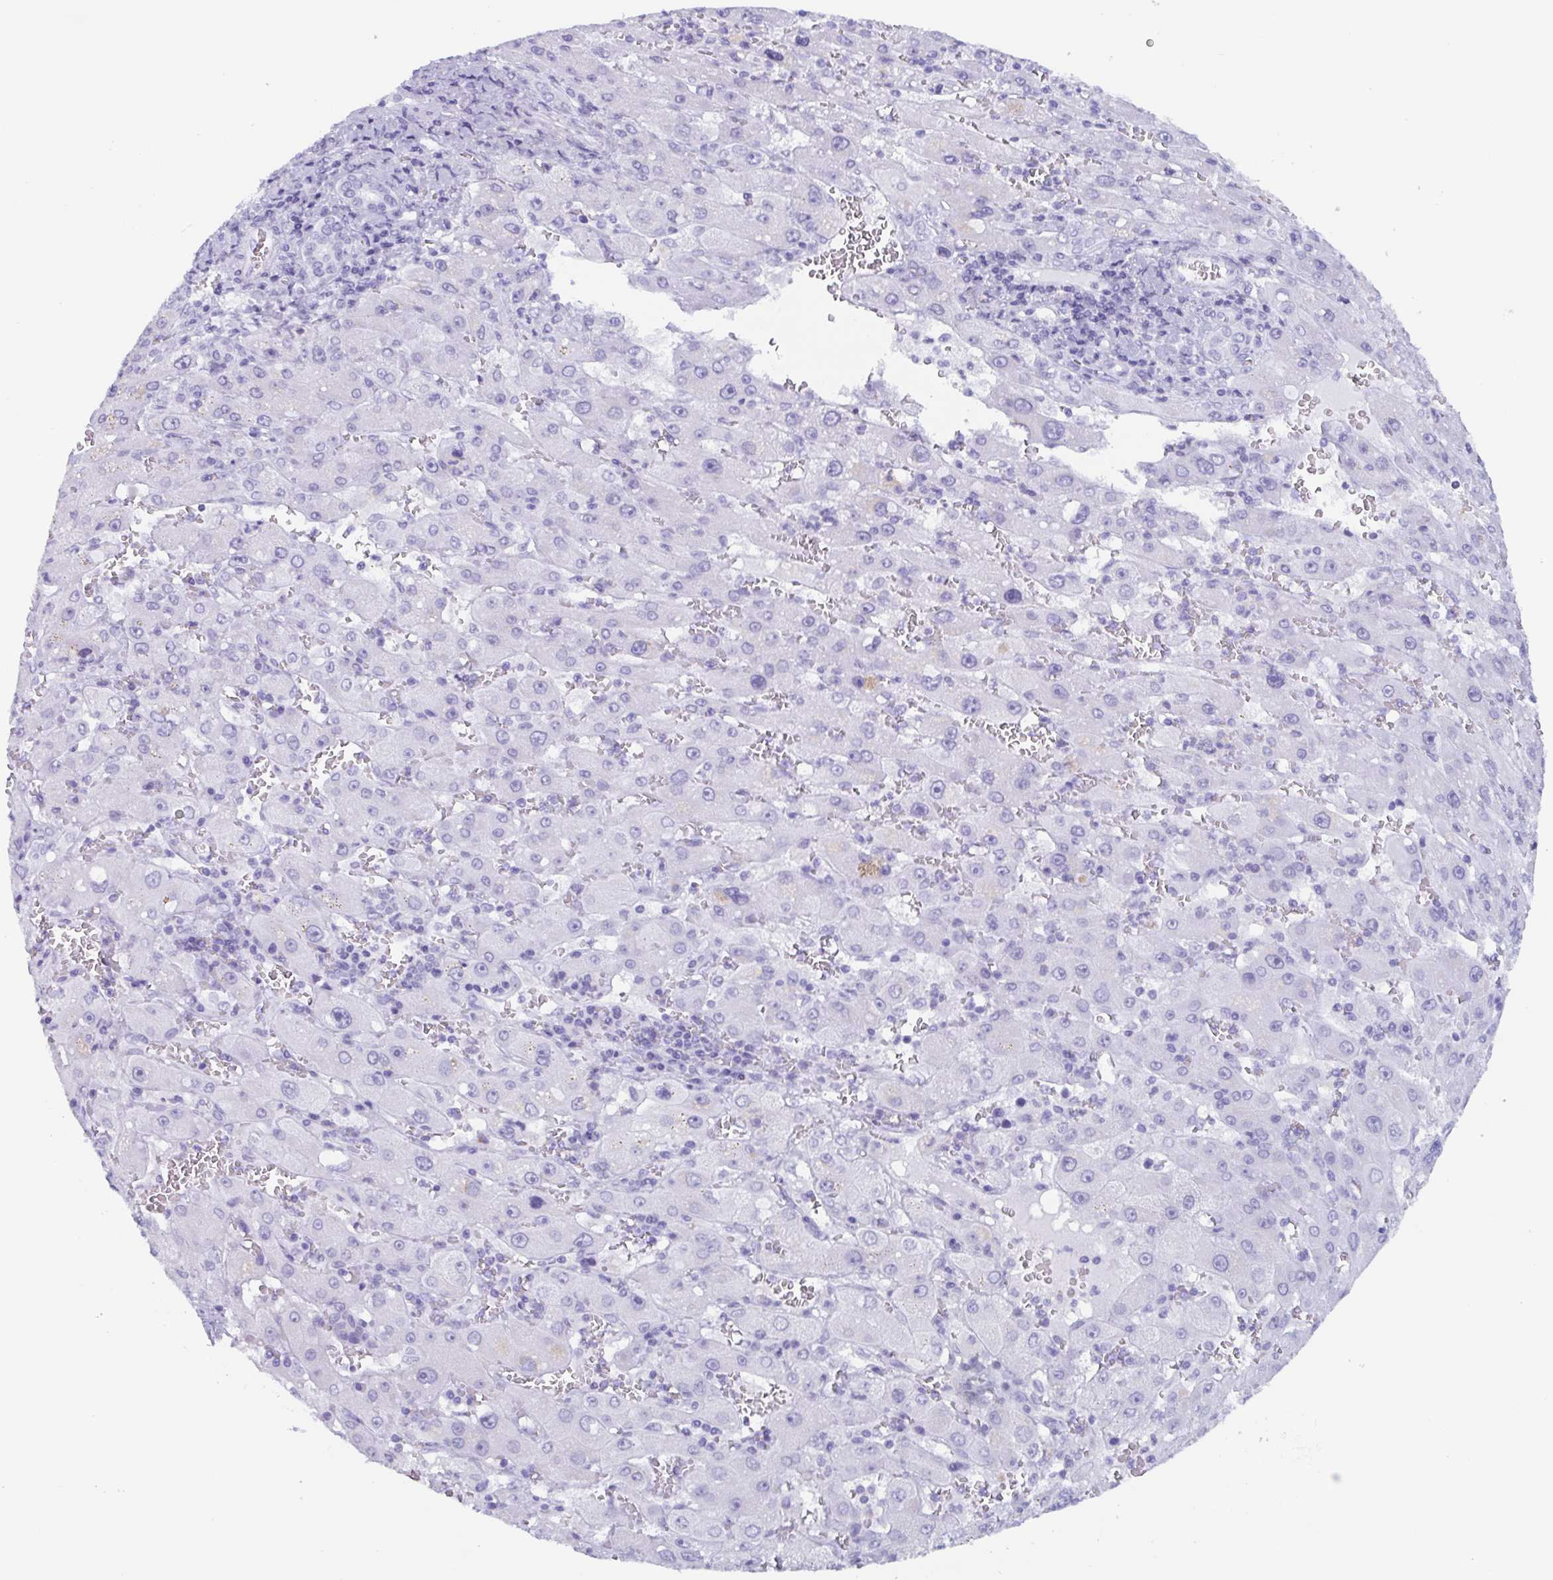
{"staining": {"intensity": "negative", "quantity": "none", "location": "none"}, "tissue": "liver cancer", "cell_type": "Tumor cells", "image_type": "cancer", "snomed": [{"axis": "morphology", "description": "Carcinoma, Hepatocellular, NOS"}, {"axis": "topography", "description": "Liver"}], "caption": "Liver cancer was stained to show a protein in brown. There is no significant staining in tumor cells.", "gene": "BPI", "patient": {"sex": "female", "age": 73}}